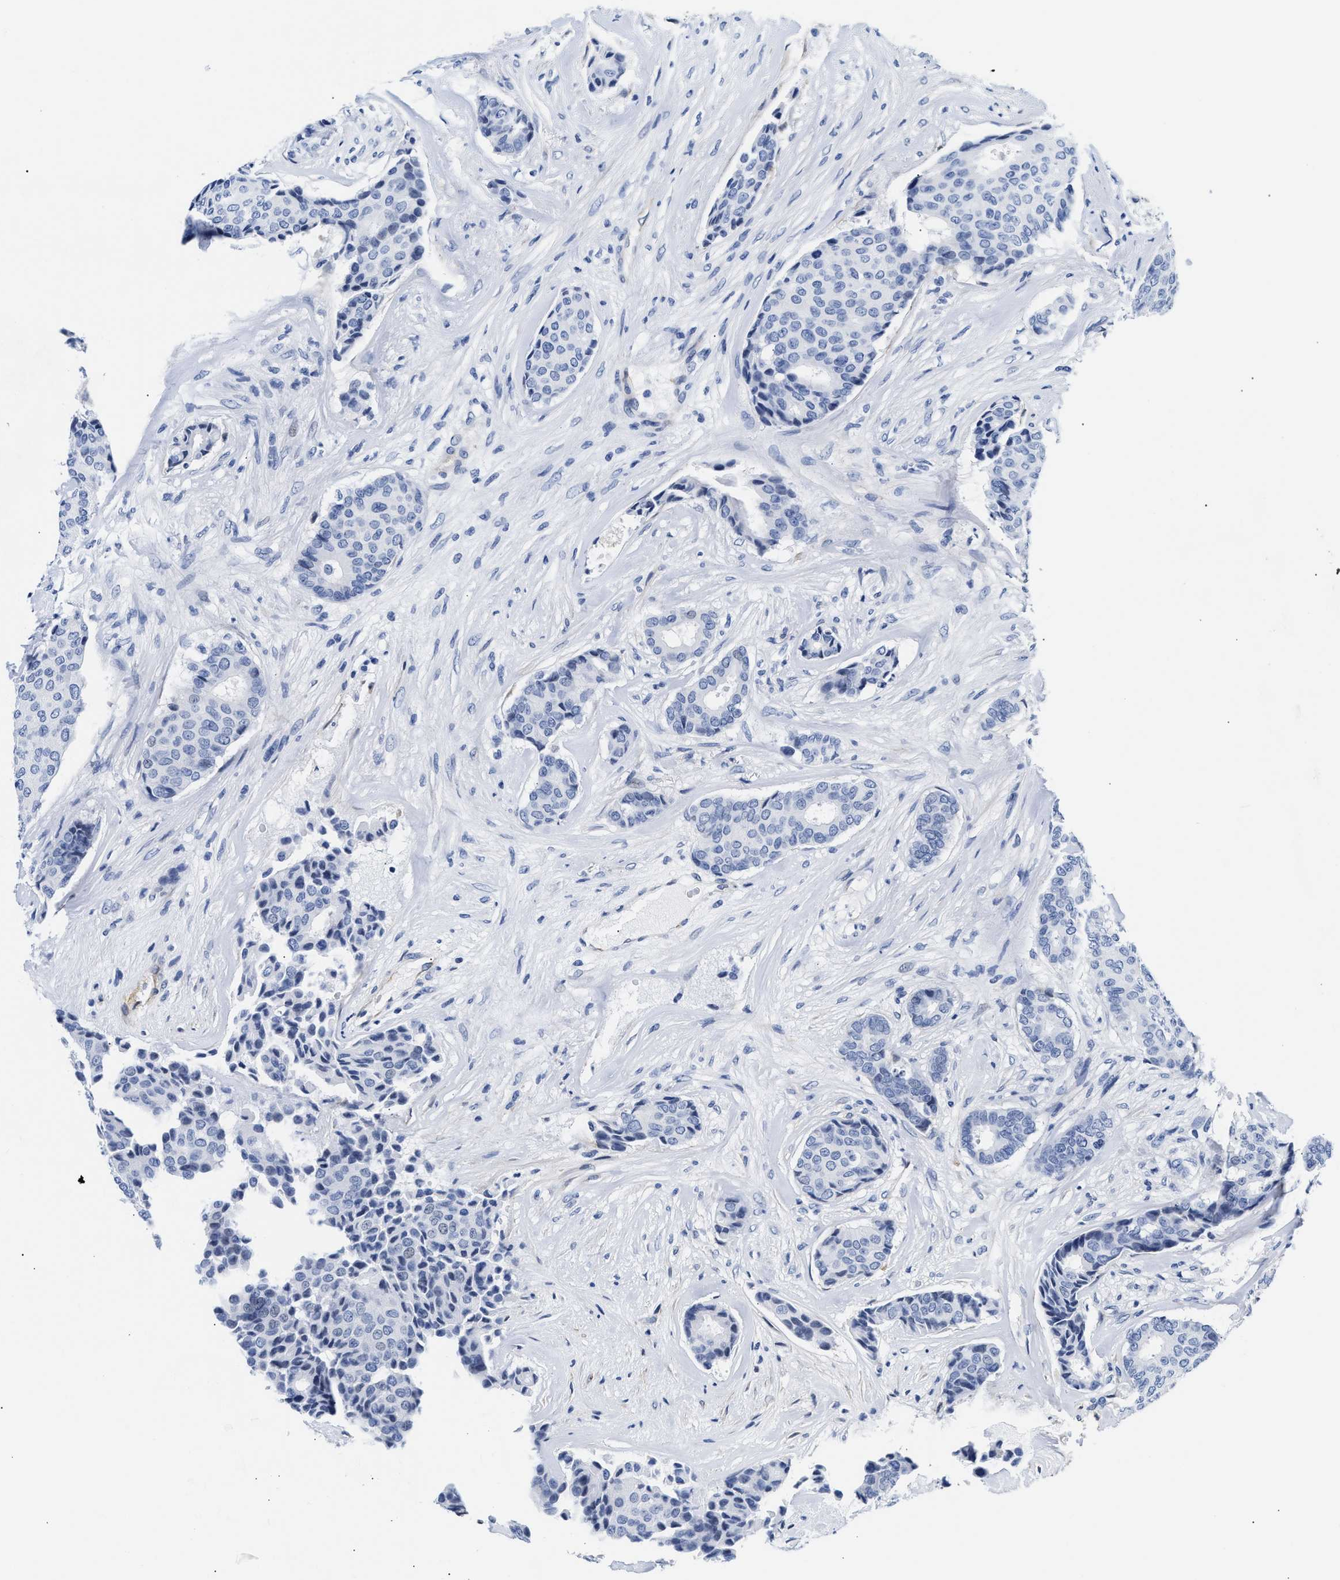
{"staining": {"intensity": "negative", "quantity": "none", "location": "none"}, "tissue": "breast cancer", "cell_type": "Tumor cells", "image_type": "cancer", "snomed": [{"axis": "morphology", "description": "Duct carcinoma"}, {"axis": "topography", "description": "Breast"}], "caption": "The IHC histopathology image has no significant staining in tumor cells of breast cancer tissue.", "gene": "TRIM29", "patient": {"sex": "female", "age": 75}}